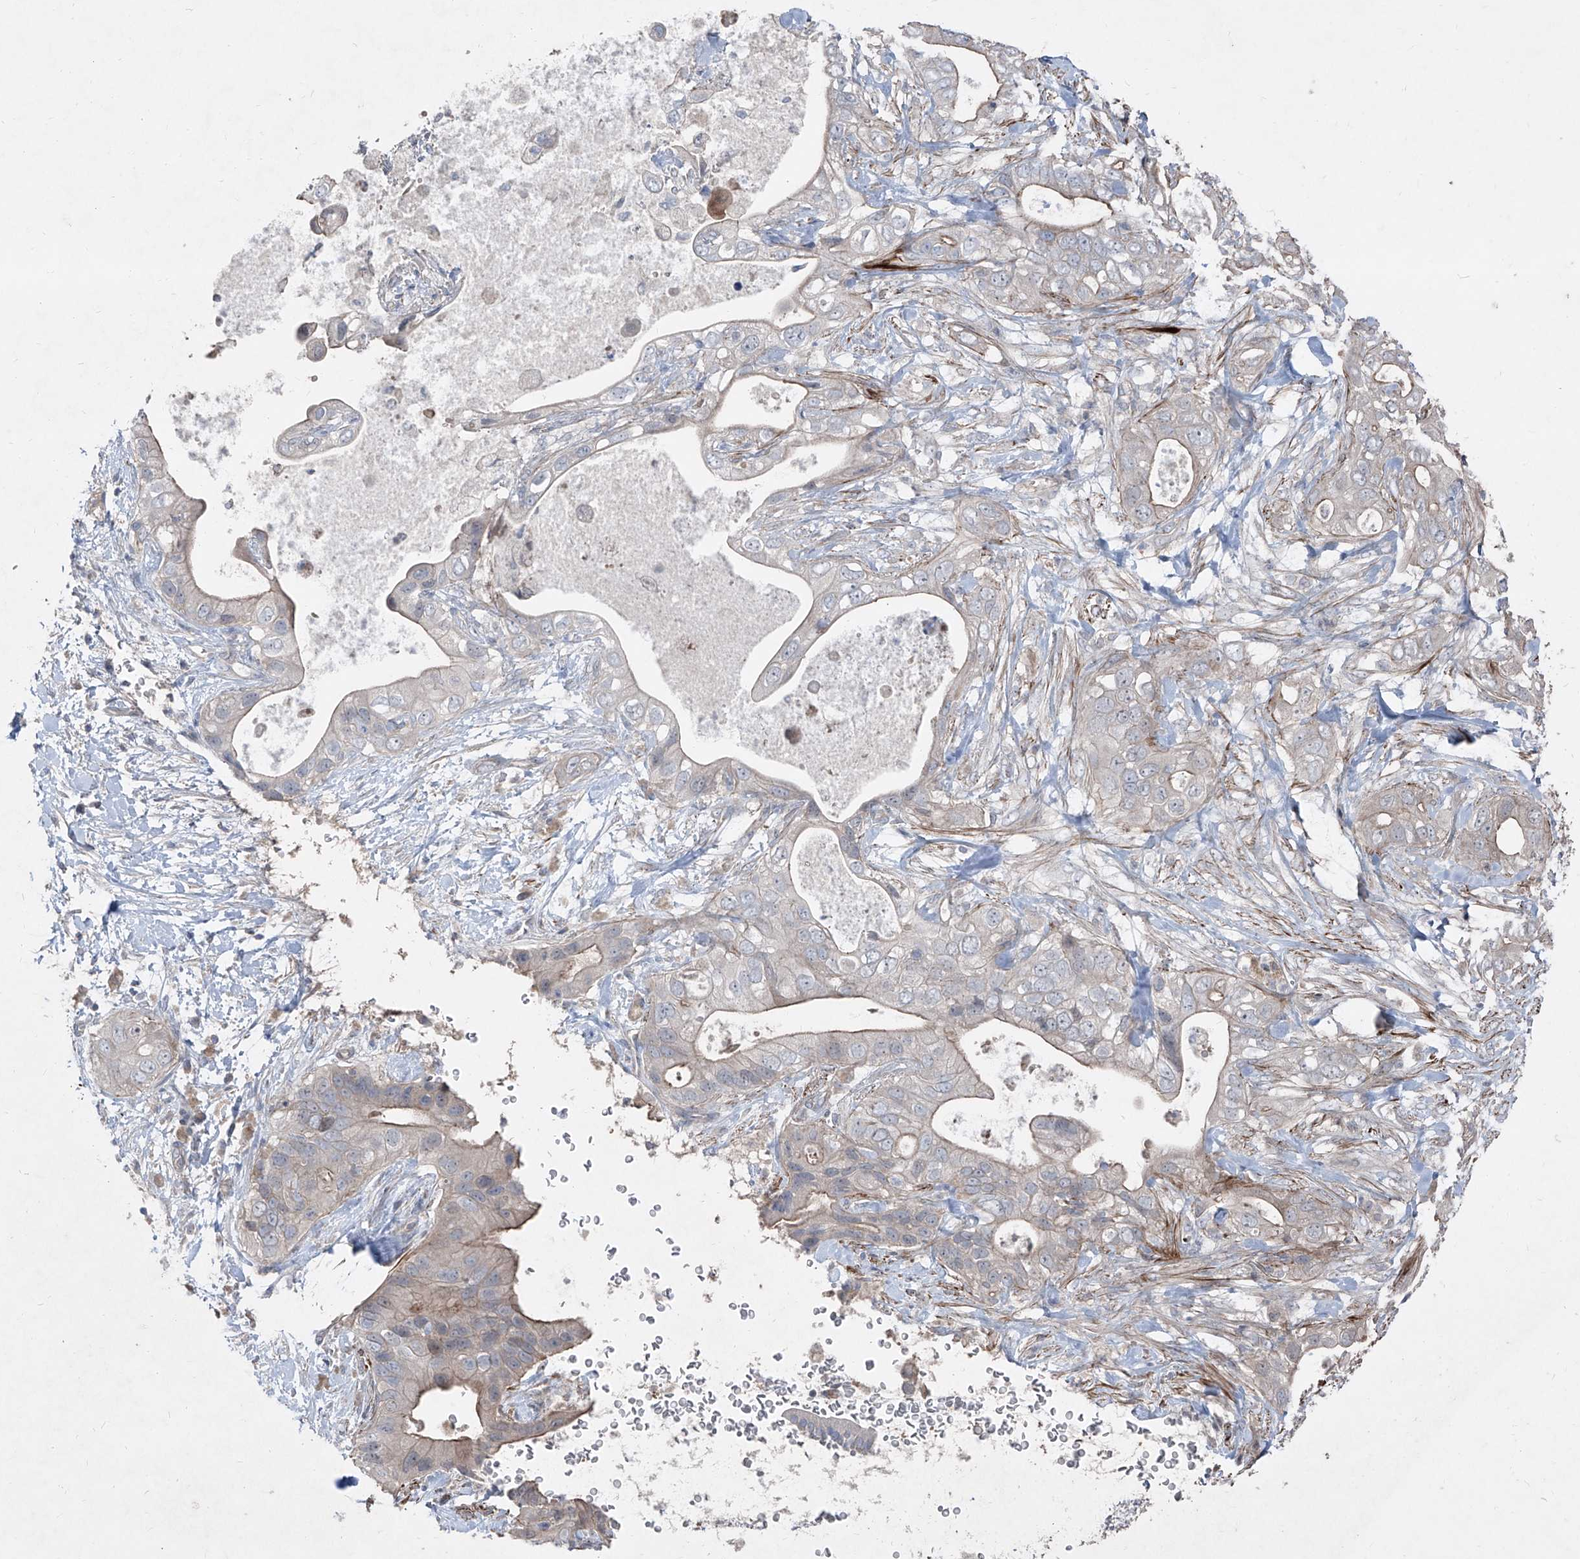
{"staining": {"intensity": "weak", "quantity": "<25%", "location": "cytoplasmic/membranous"}, "tissue": "pancreatic cancer", "cell_type": "Tumor cells", "image_type": "cancer", "snomed": [{"axis": "morphology", "description": "Adenocarcinoma, NOS"}, {"axis": "topography", "description": "Pancreas"}], "caption": "Tumor cells show no significant staining in pancreatic cancer (adenocarcinoma).", "gene": "UFD1", "patient": {"sex": "female", "age": 78}}